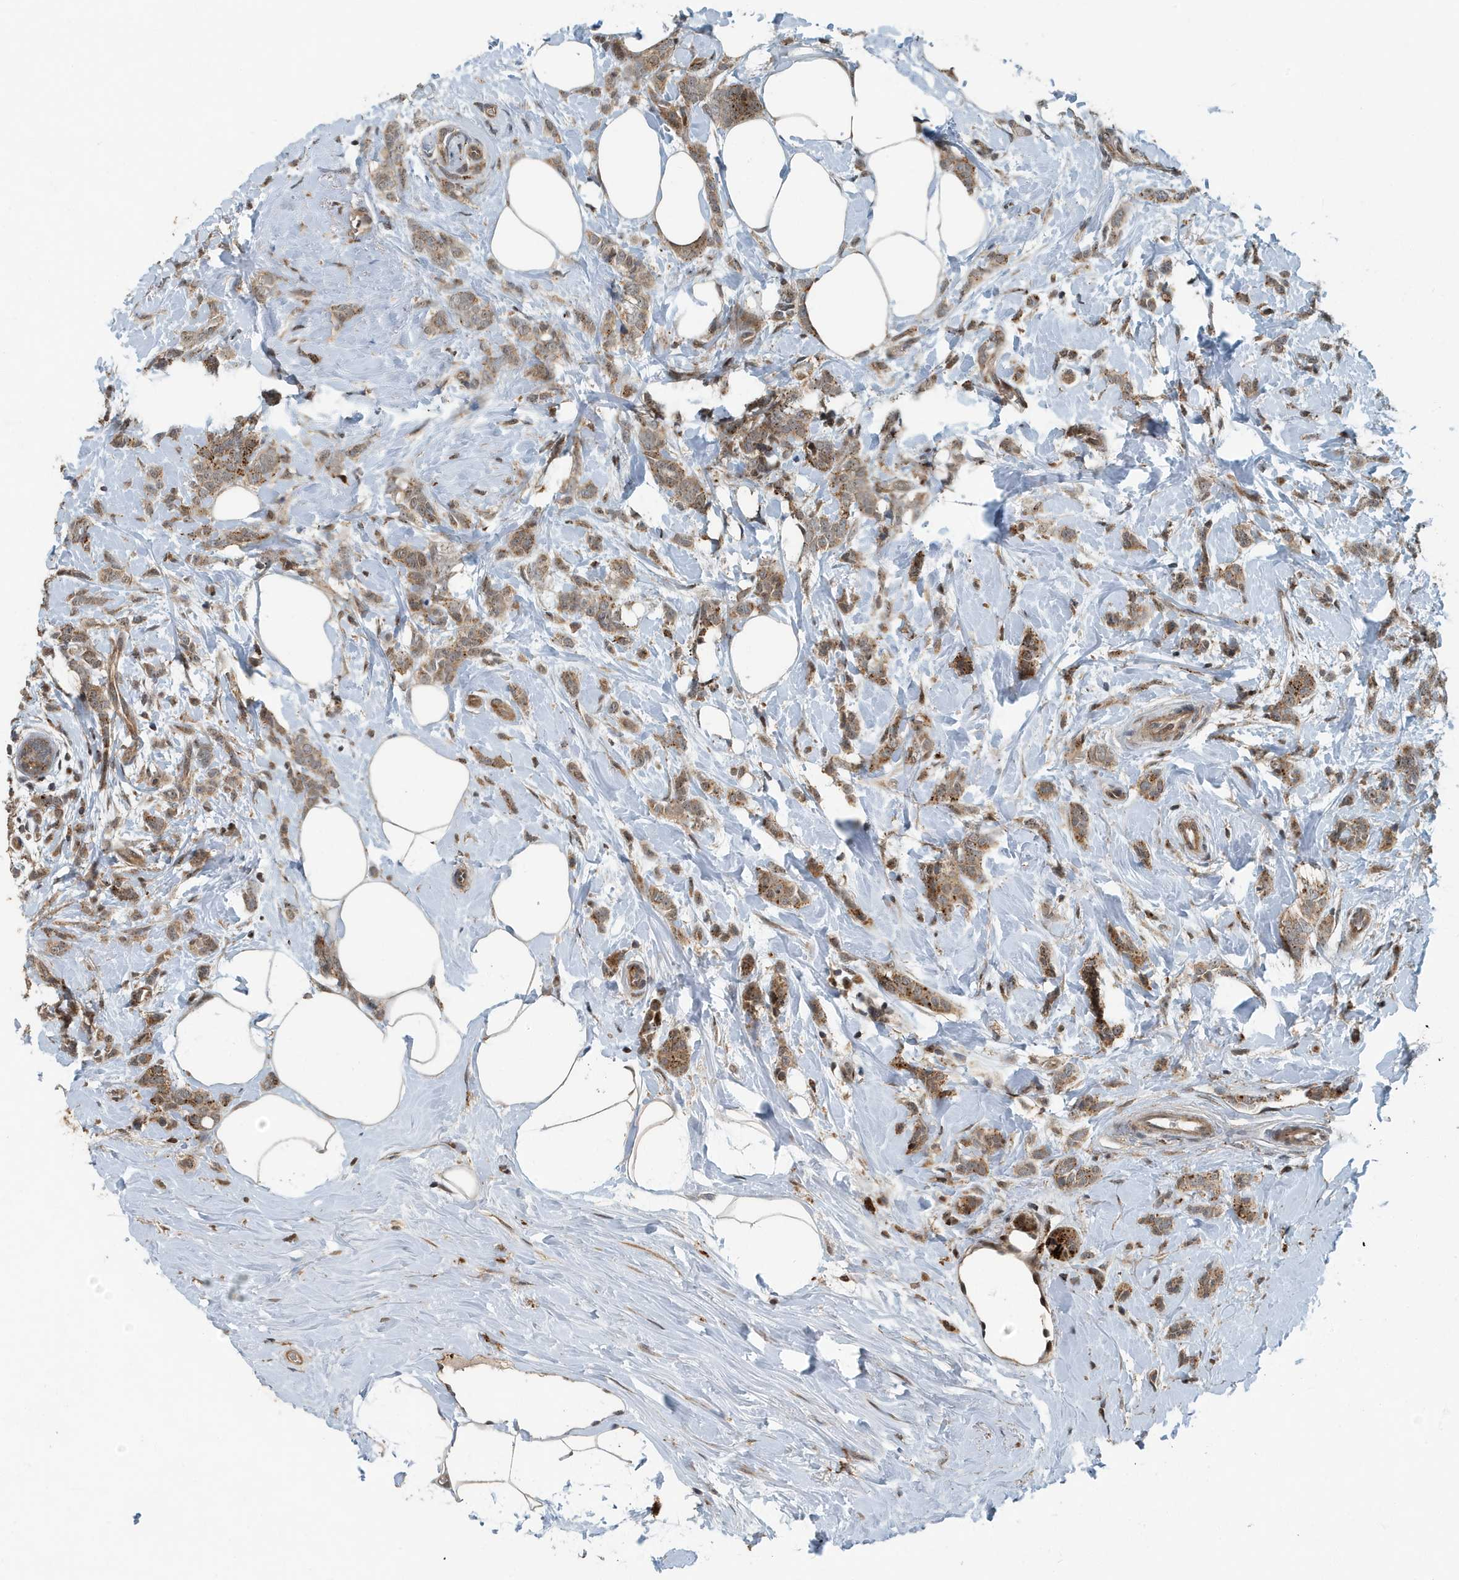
{"staining": {"intensity": "moderate", "quantity": ">75%", "location": "cytoplasmic/membranous"}, "tissue": "breast cancer", "cell_type": "Tumor cells", "image_type": "cancer", "snomed": [{"axis": "morphology", "description": "Lobular carcinoma, in situ"}, {"axis": "morphology", "description": "Lobular carcinoma"}, {"axis": "topography", "description": "Breast"}], "caption": "Breast cancer (lobular carcinoma in situ) stained with a brown dye shows moderate cytoplasmic/membranous positive expression in about >75% of tumor cells.", "gene": "KIF15", "patient": {"sex": "female", "age": 41}}